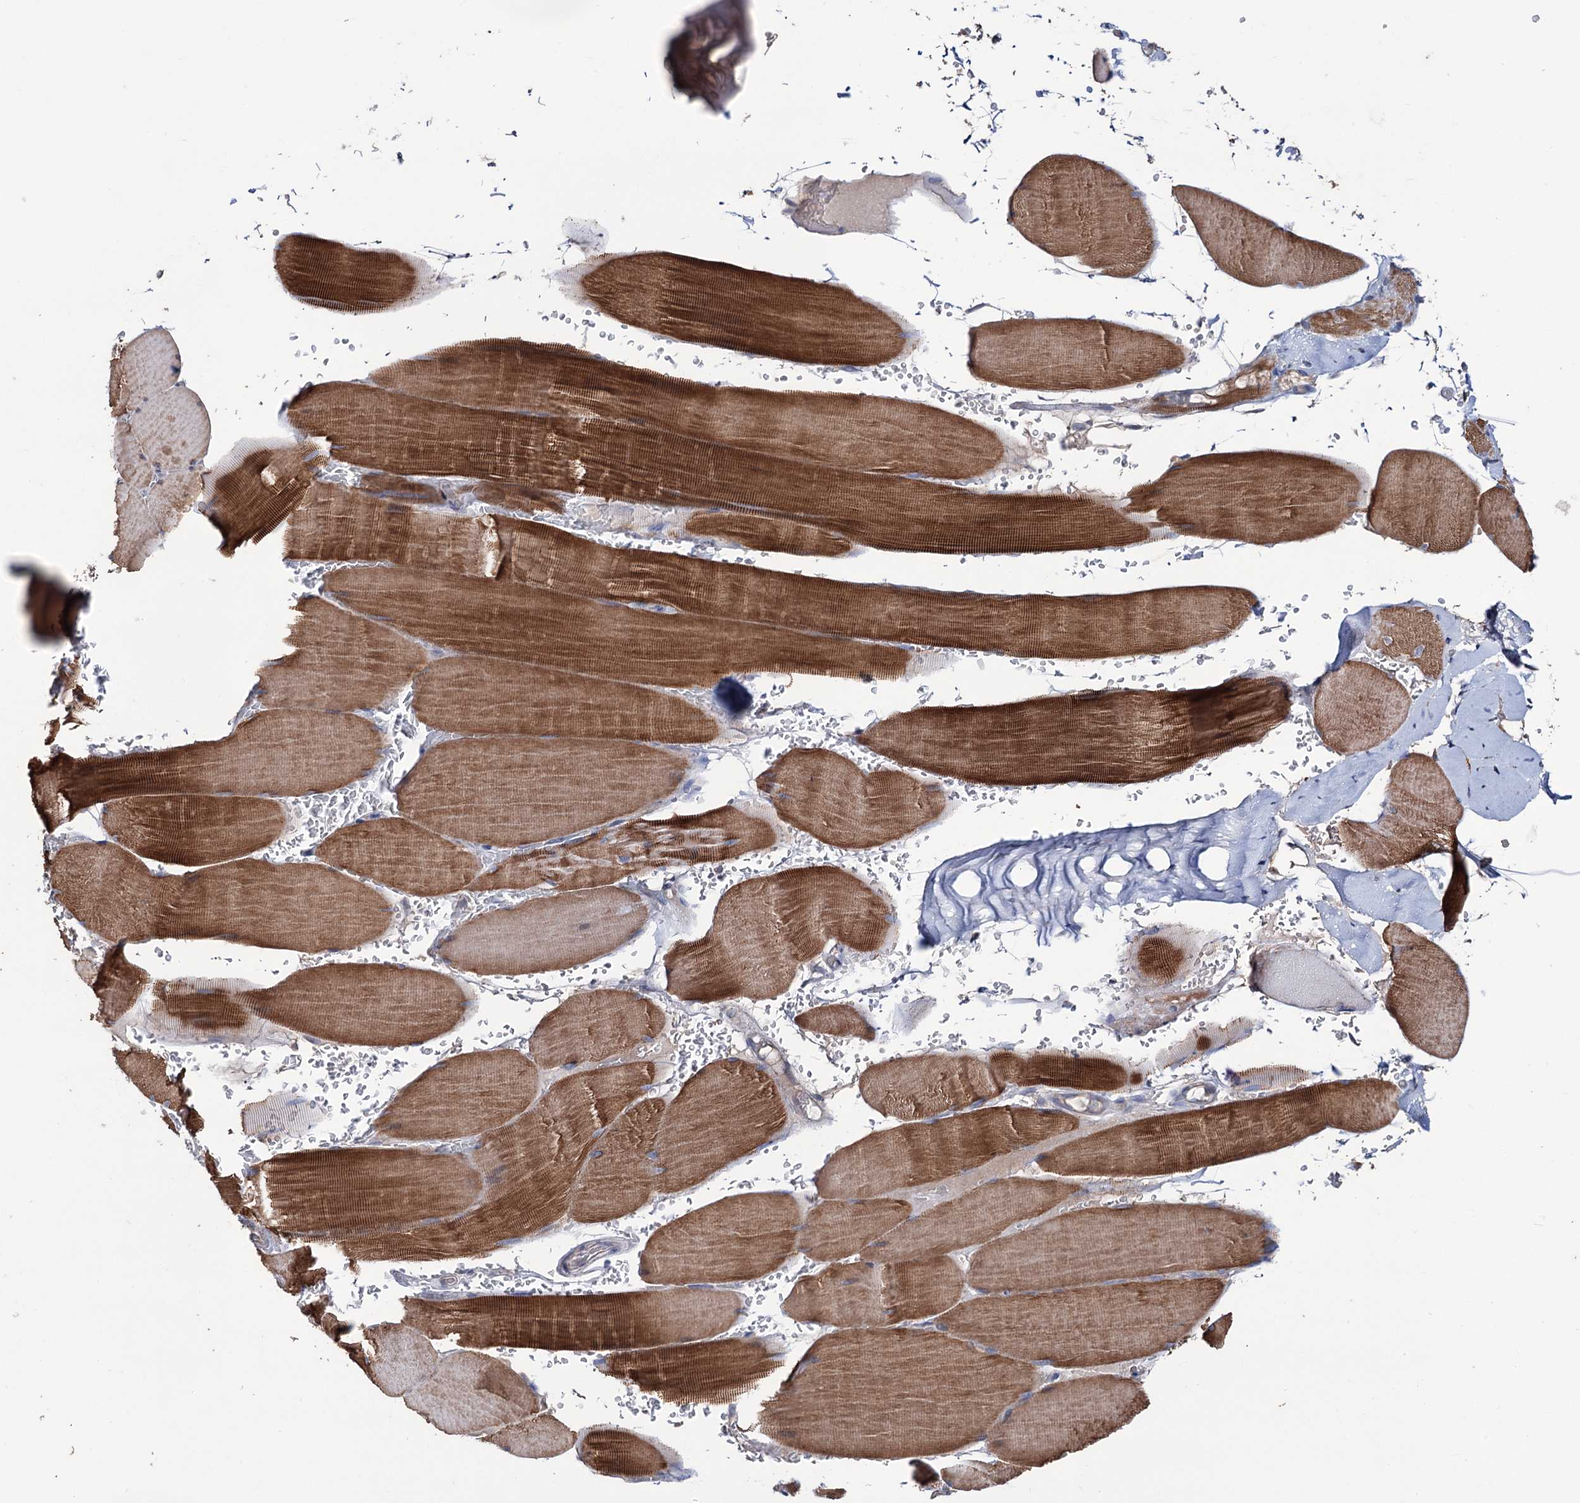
{"staining": {"intensity": "strong", "quantity": ">75%", "location": "cytoplasmic/membranous"}, "tissue": "skeletal muscle", "cell_type": "Myocytes", "image_type": "normal", "snomed": [{"axis": "morphology", "description": "Normal tissue, NOS"}, {"axis": "topography", "description": "Skeletal muscle"}, {"axis": "topography", "description": "Head-Neck"}], "caption": "The immunohistochemical stain highlights strong cytoplasmic/membranous staining in myocytes of normal skeletal muscle.", "gene": "EPB41L5", "patient": {"sex": "male", "age": 66}}